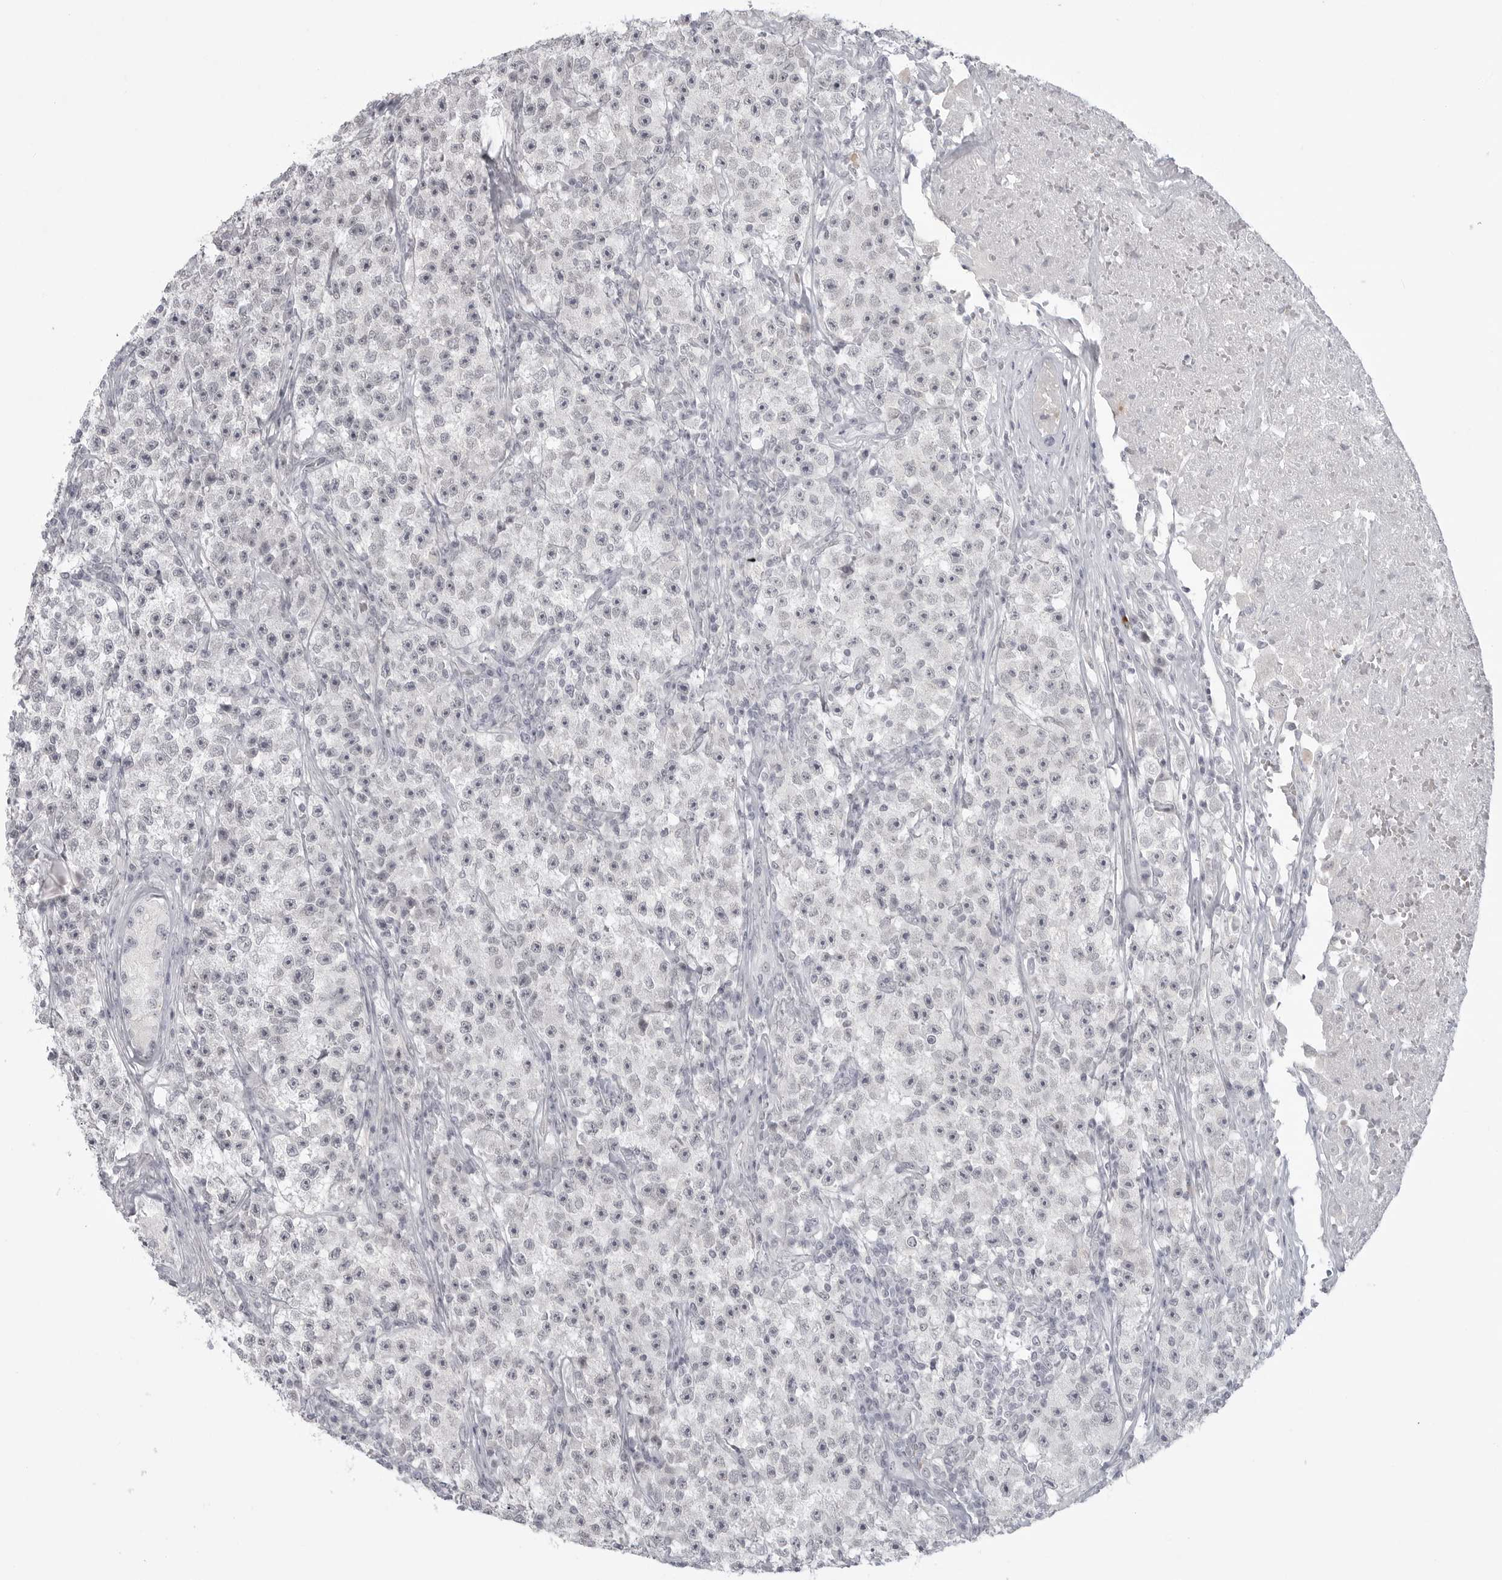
{"staining": {"intensity": "negative", "quantity": "none", "location": "none"}, "tissue": "testis cancer", "cell_type": "Tumor cells", "image_type": "cancer", "snomed": [{"axis": "morphology", "description": "Seminoma, NOS"}, {"axis": "topography", "description": "Testis"}], "caption": "DAB (3,3'-diaminobenzidine) immunohistochemical staining of human testis cancer (seminoma) displays no significant expression in tumor cells.", "gene": "TCTN3", "patient": {"sex": "male", "age": 22}}